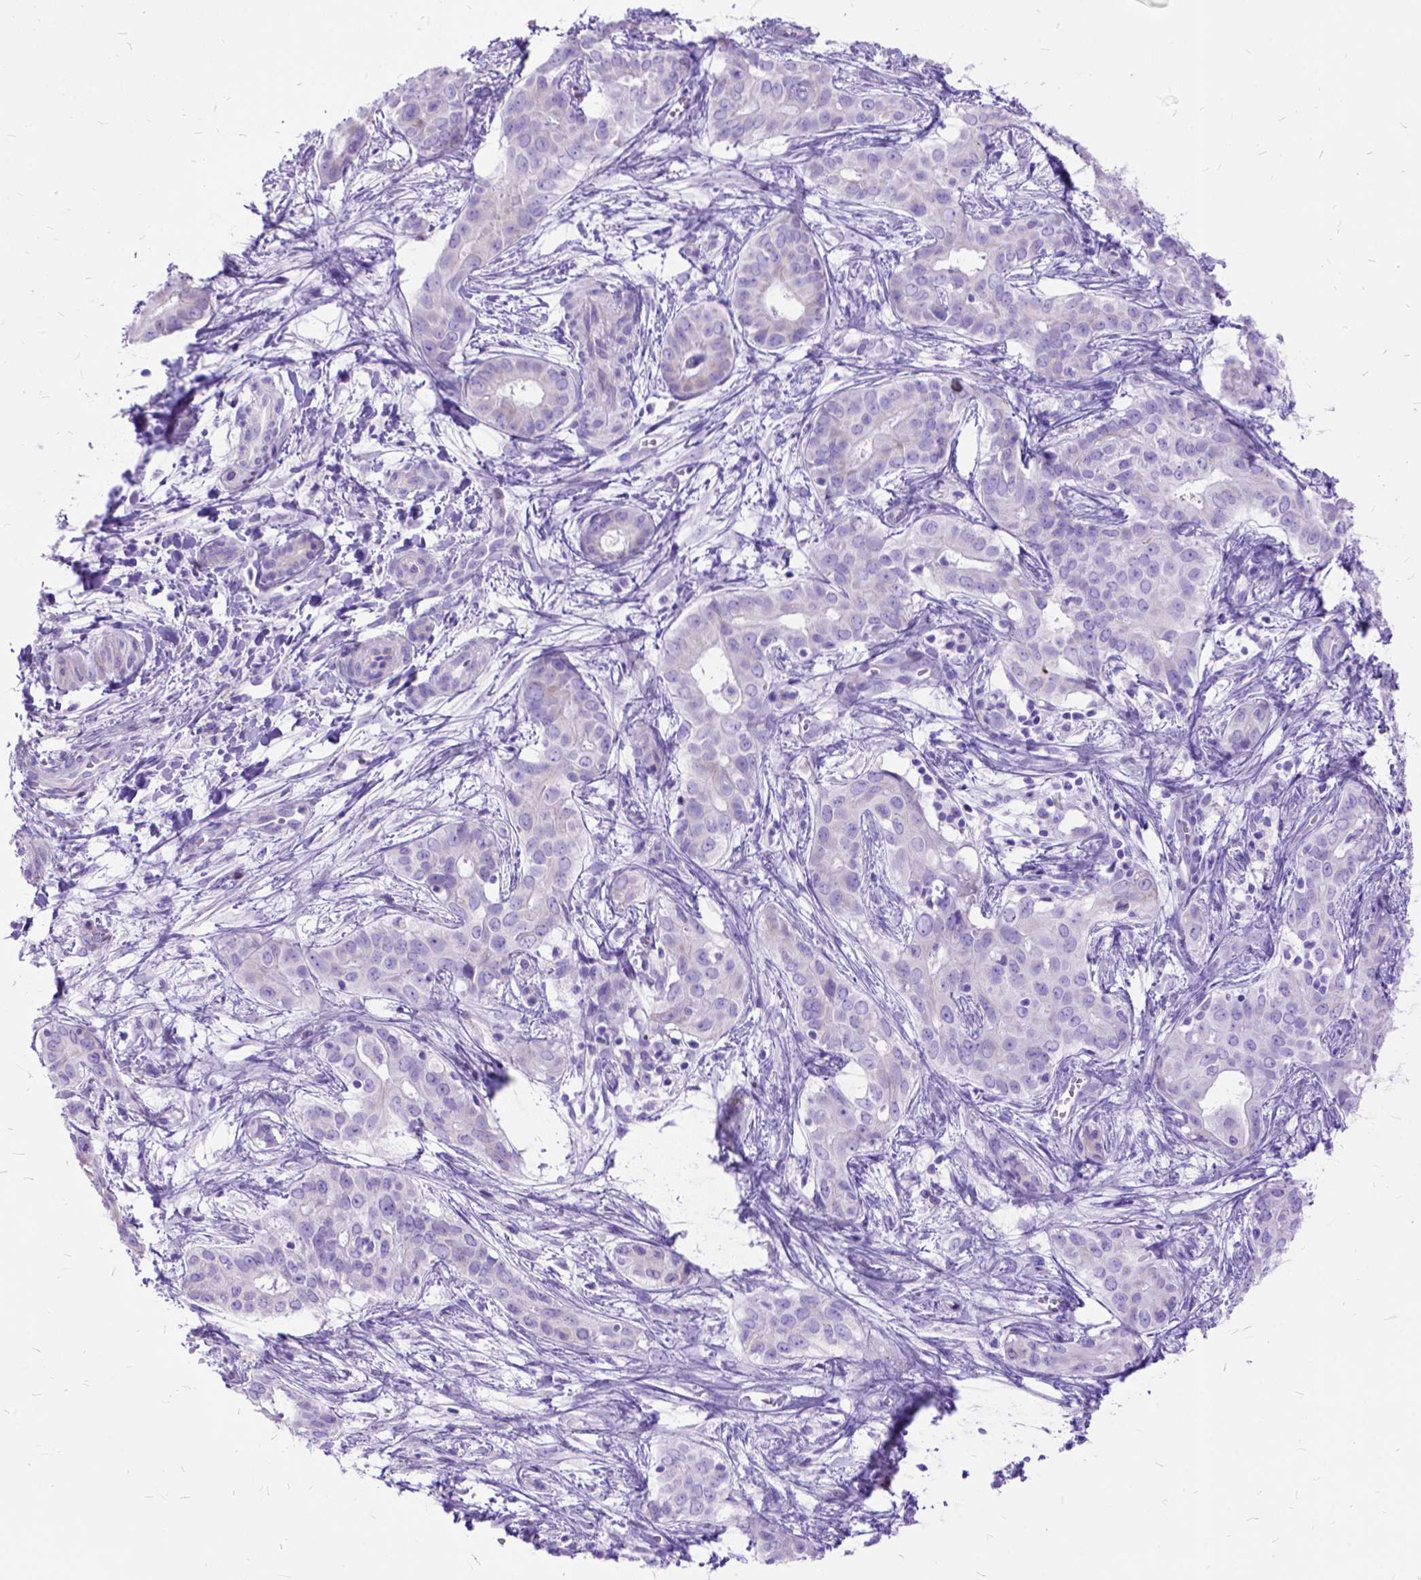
{"staining": {"intensity": "negative", "quantity": "none", "location": "none"}, "tissue": "liver cancer", "cell_type": "Tumor cells", "image_type": "cancer", "snomed": [{"axis": "morphology", "description": "Cholangiocarcinoma"}, {"axis": "topography", "description": "Liver"}], "caption": "Liver cancer stained for a protein using immunohistochemistry (IHC) demonstrates no positivity tumor cells.", "gene": "DNAH2", "patient": {"sex": "female", "age": 65}}